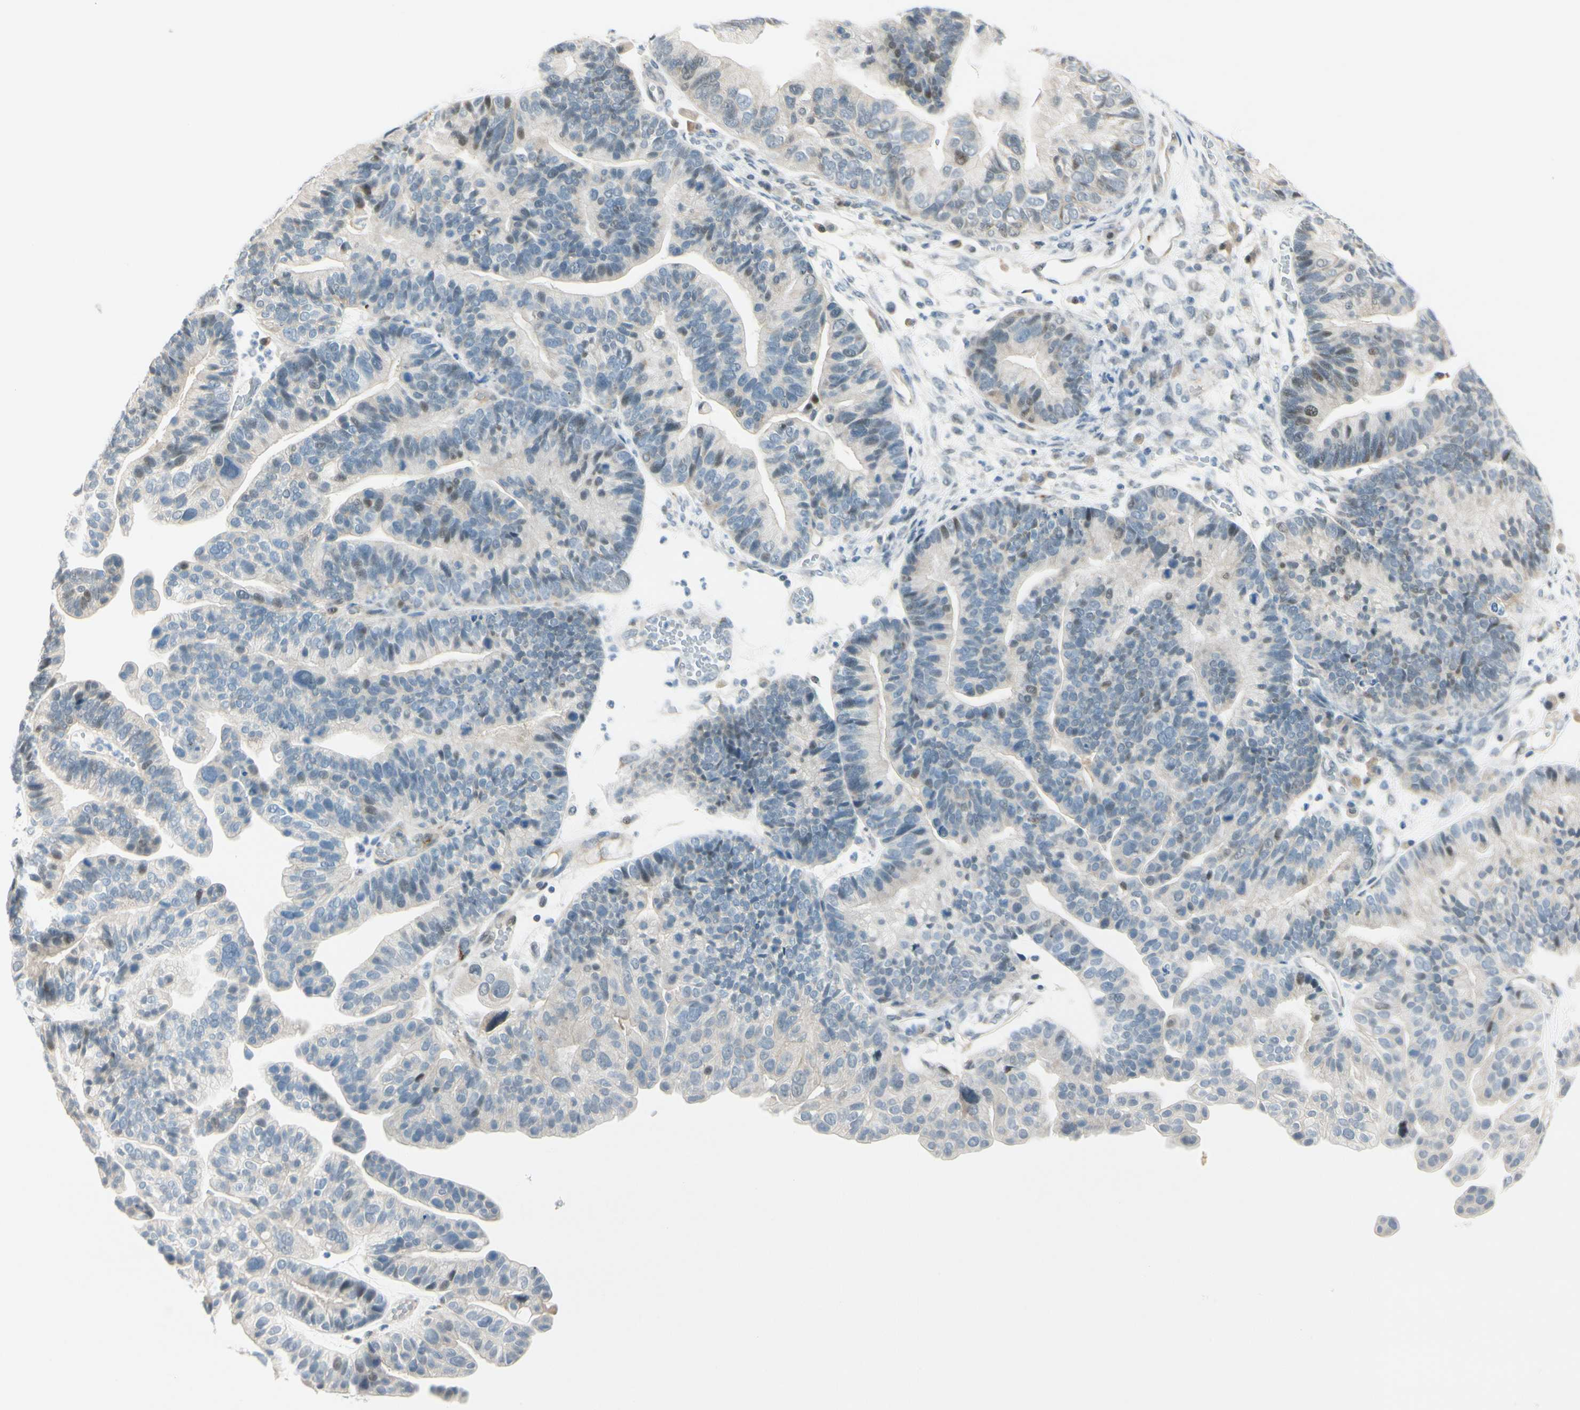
{"staining": {"intensity": "weak", "quantity": "<25%", "location": "nuclear"}, "tissue": "ovarian cancer", "cell_type": "Tumor cells", "image_type": "cancer", "snomed": [{"axis": "morphology", "description": "Cystadenocarcinoma, serous, NOS"}, {"axis": "topography", "description": "Ovary"}], "caption": "Human ovarian cancer (serous cystadenocarcinoma) stained for a protein using IHC reveals no positivity in tumor cells.", "gene": "B4GALNT1", "patient": {"sex": "female", "age": 56}}